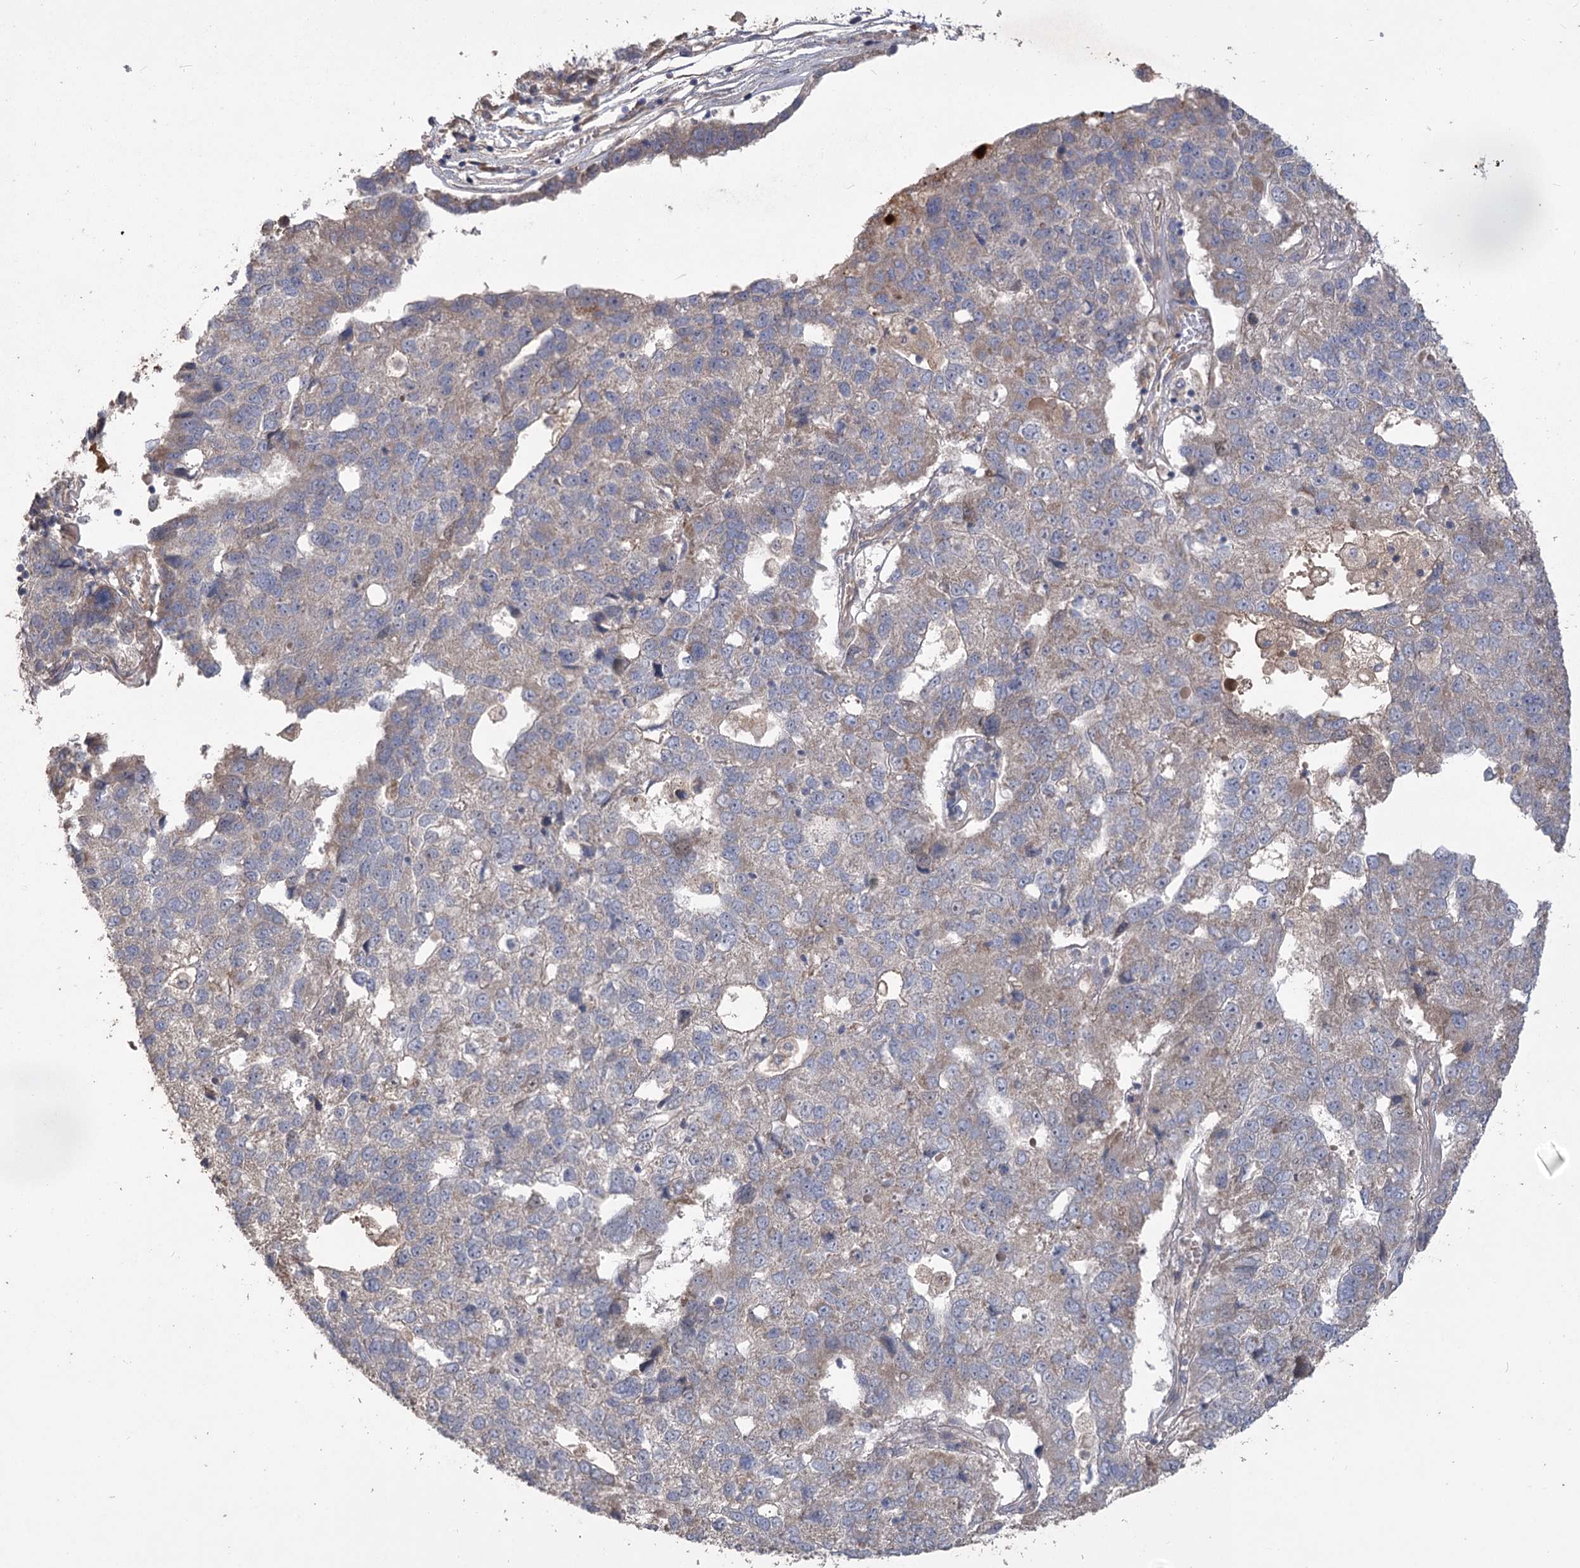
{"staining": {"intensity": "weak", "quantity": "<25%", "location": "cytoplasmic/membranous"}, "tissue": "pancreatic cancer", "cell_type": "Tumor cells", "image_type": "cancer", "snomed": [{"axis": "morphology", "description": "Adenocarcinoma, NOS"}, {"axis": "topography", "description": "Pancreas"}], "caption": "Photomicrograph shows no protein staining in tumor cells of adenocarcinoma (pancreatic) tissue.", "gene": "RIN2", "patient": {"sex": "female", "age": 61}}